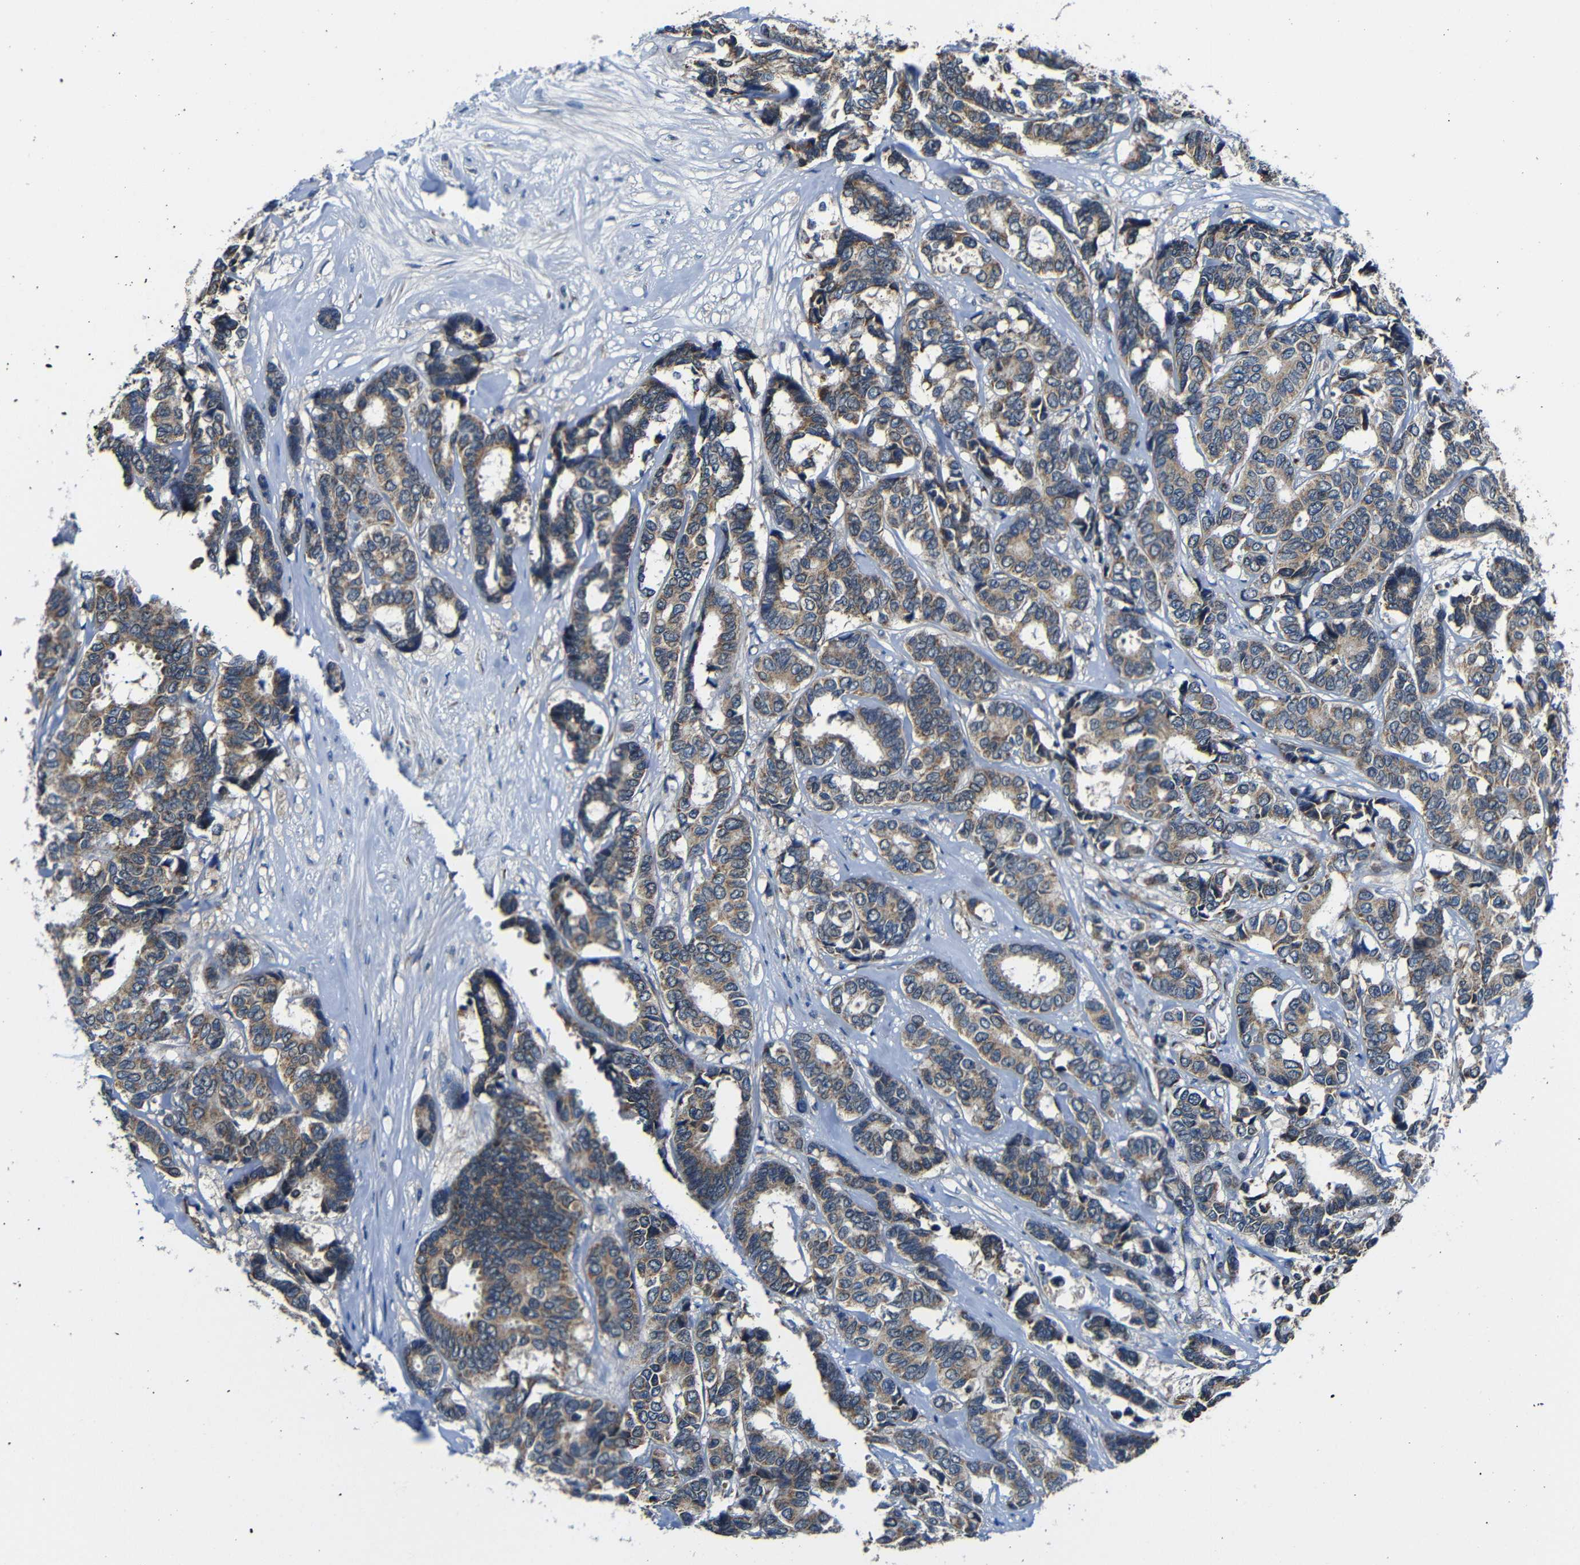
{"staining": {"intensity": "moderate", "quantity": ">75%", "location": "cytoplasmic/membranous"}, "tissue": "breast cancer", "cell_type": "Tumor cells", "image_type": "cancer", "snomed": [{"axis": "morphology", "description": "Duct carcinoma"}, {"axis": "topography", "description": "Breast"}], "caption": "The photomicrograph shows a brown stain indicating the presence of a protein in the cytoplasmic/membranous of tumor cells in breast cancer (invasive ductal carcinoma).", "gene": "FKBP14", "patient": {"sex": "female", "age": 87}}